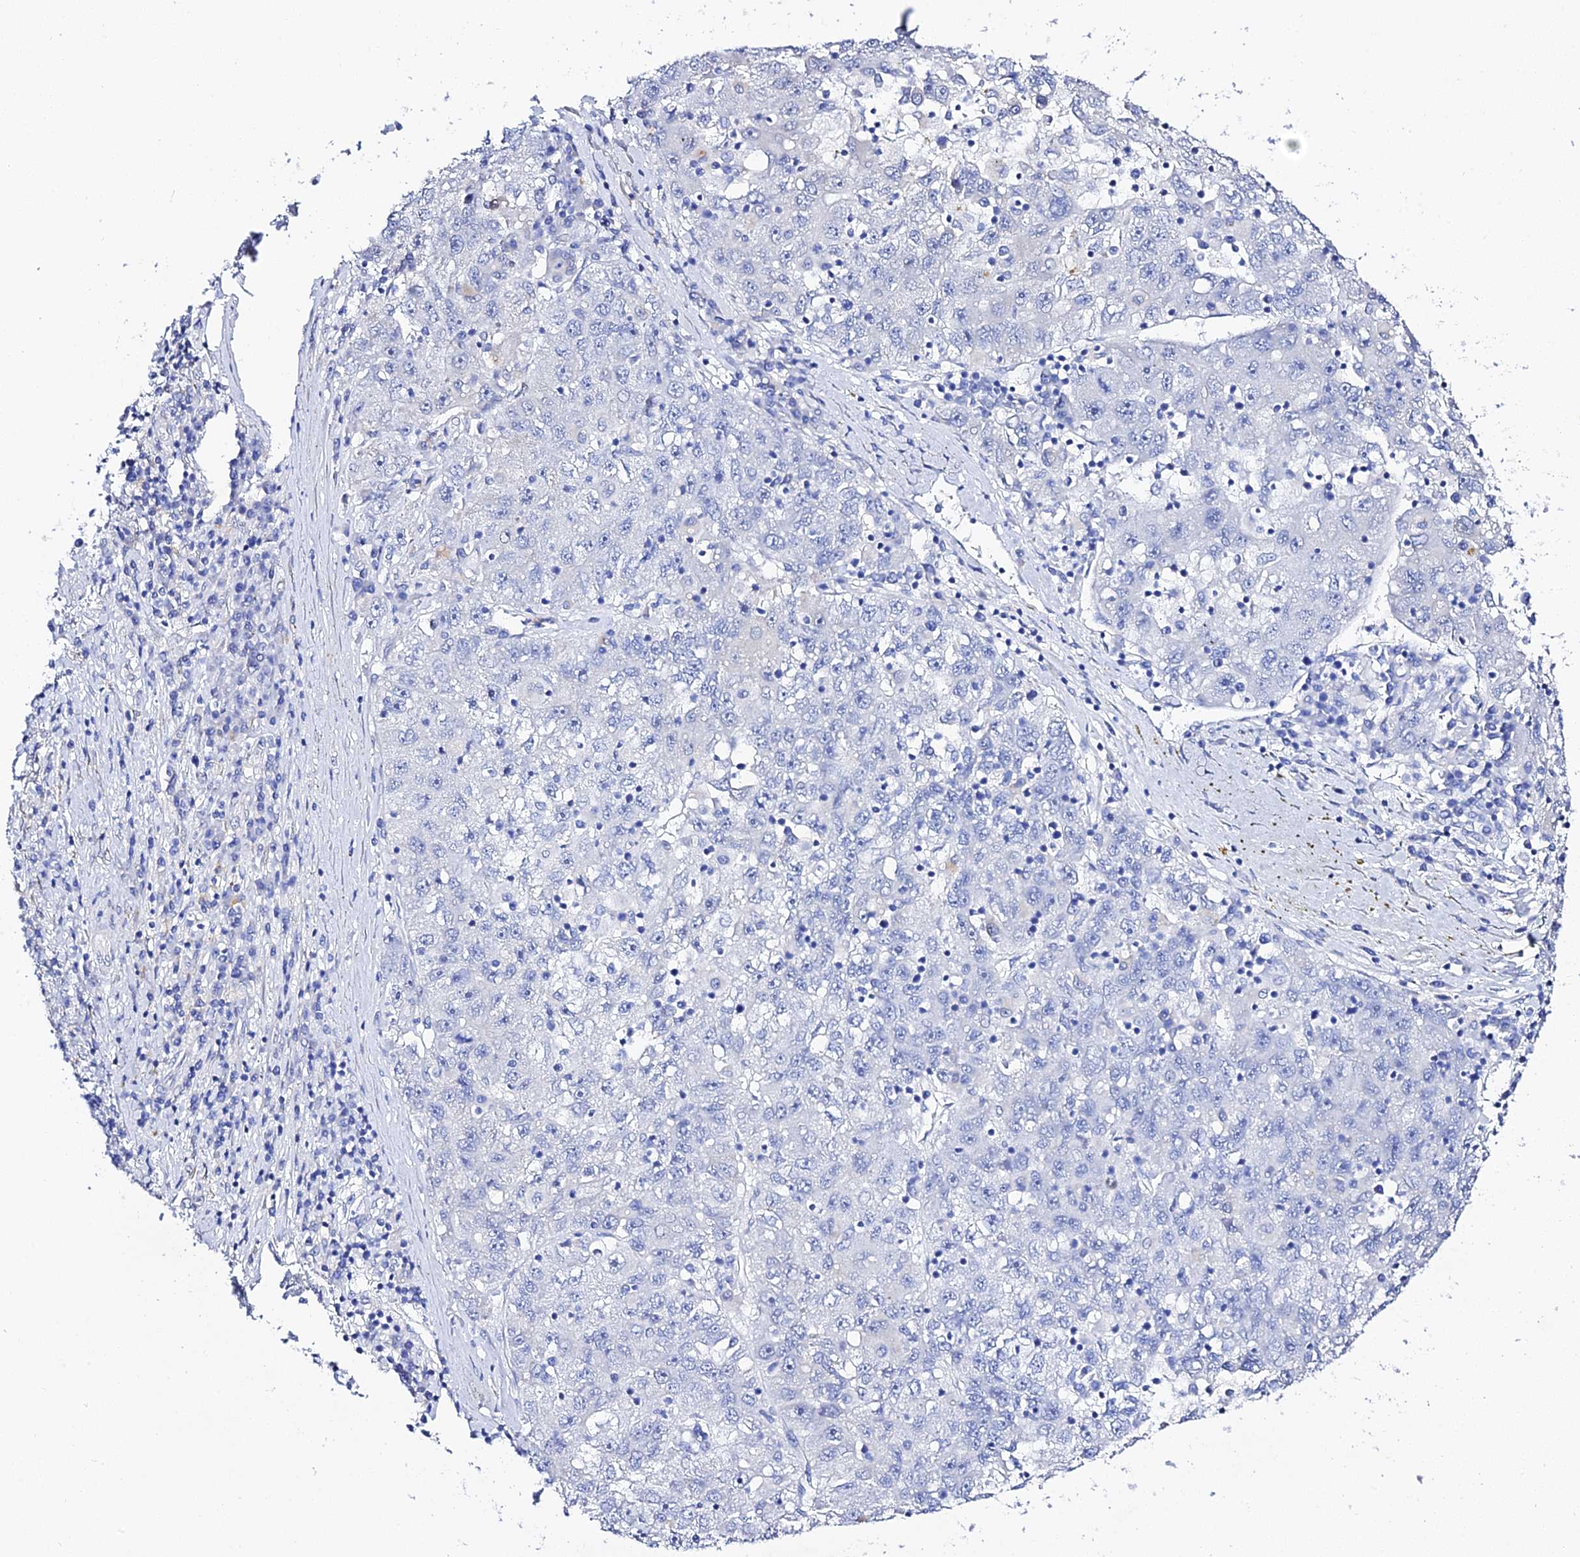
{"staining": {"intensity": "negative", "quantity": "none", "location": "none"}, "tissue": "liver cancer", "cell_type": "Tumor cells", "image_type": "cancer", "snomed": [{"axis": "morphology", "description": "Carcinoma, Hepatocellular, NOS"}, {"axis": "topography", "description": "Liver"}], "caption": "Tumor cells show no significant expression in liver cancer (hepatocellular carcinoma). (DAB immunohistochemistry (IHC) with hematoxylin counter stain).", "gene": "POFUT2", "patient": {"sex": "male", "age": 49}}